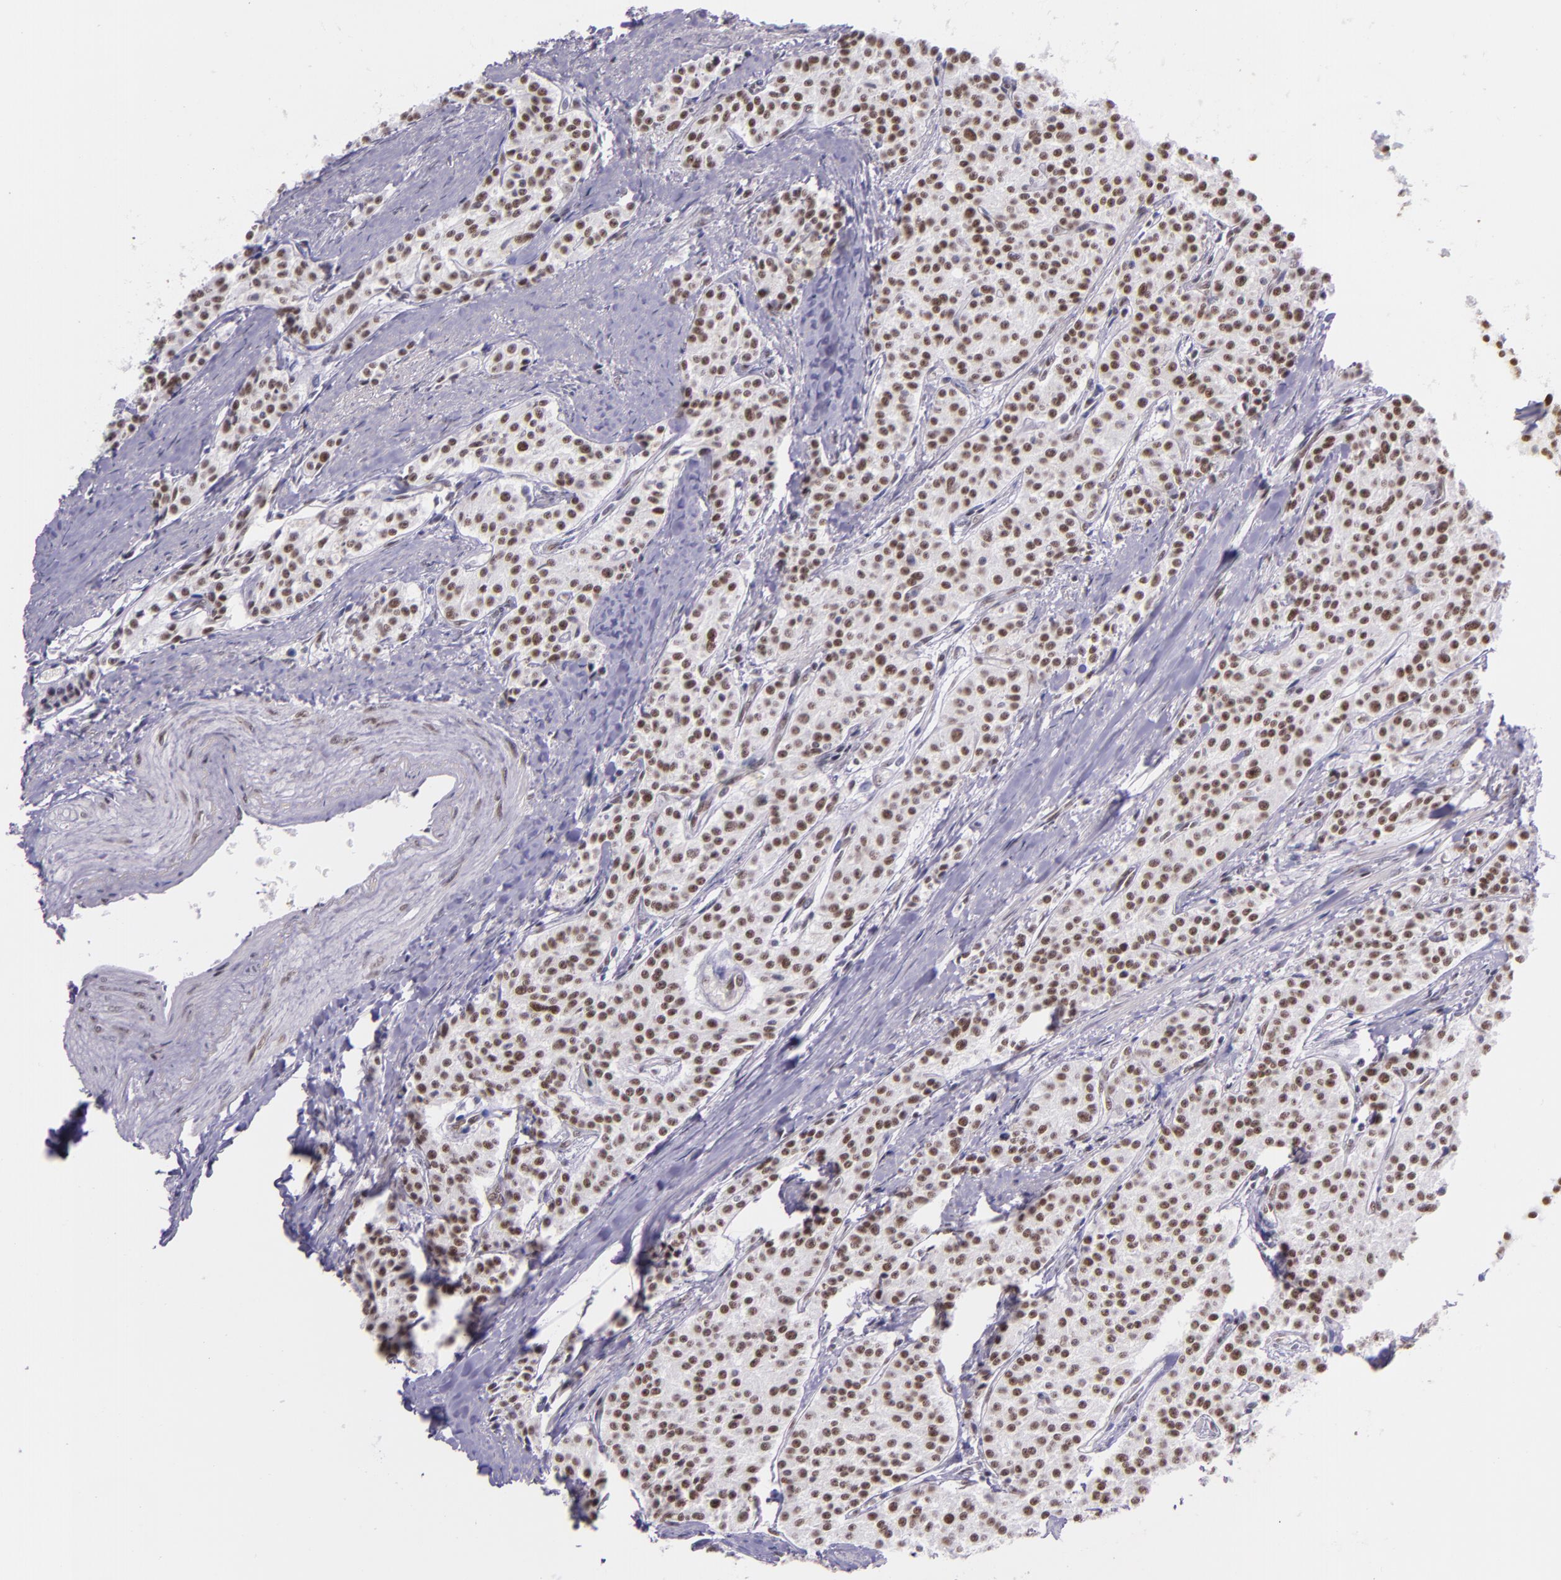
{"staining": {"intensity": "strong", "quantity": ">75%", "location": "nuclear"}, "tissue": "carcinoid", "cell_type": "Tumor cells", "image_type": "cancer", "snomed": [{"axis": "morphology", "description": "Carcinoid, malignant, NOS"}, {"axis": "topography", "description": "Stomach"}], "caption": "Human malignant carcinoid stained with a protein marker shows strong staining in tumor cells.", "gene": "GPKOW", "patient": {"sex": "female", "age": 76}}